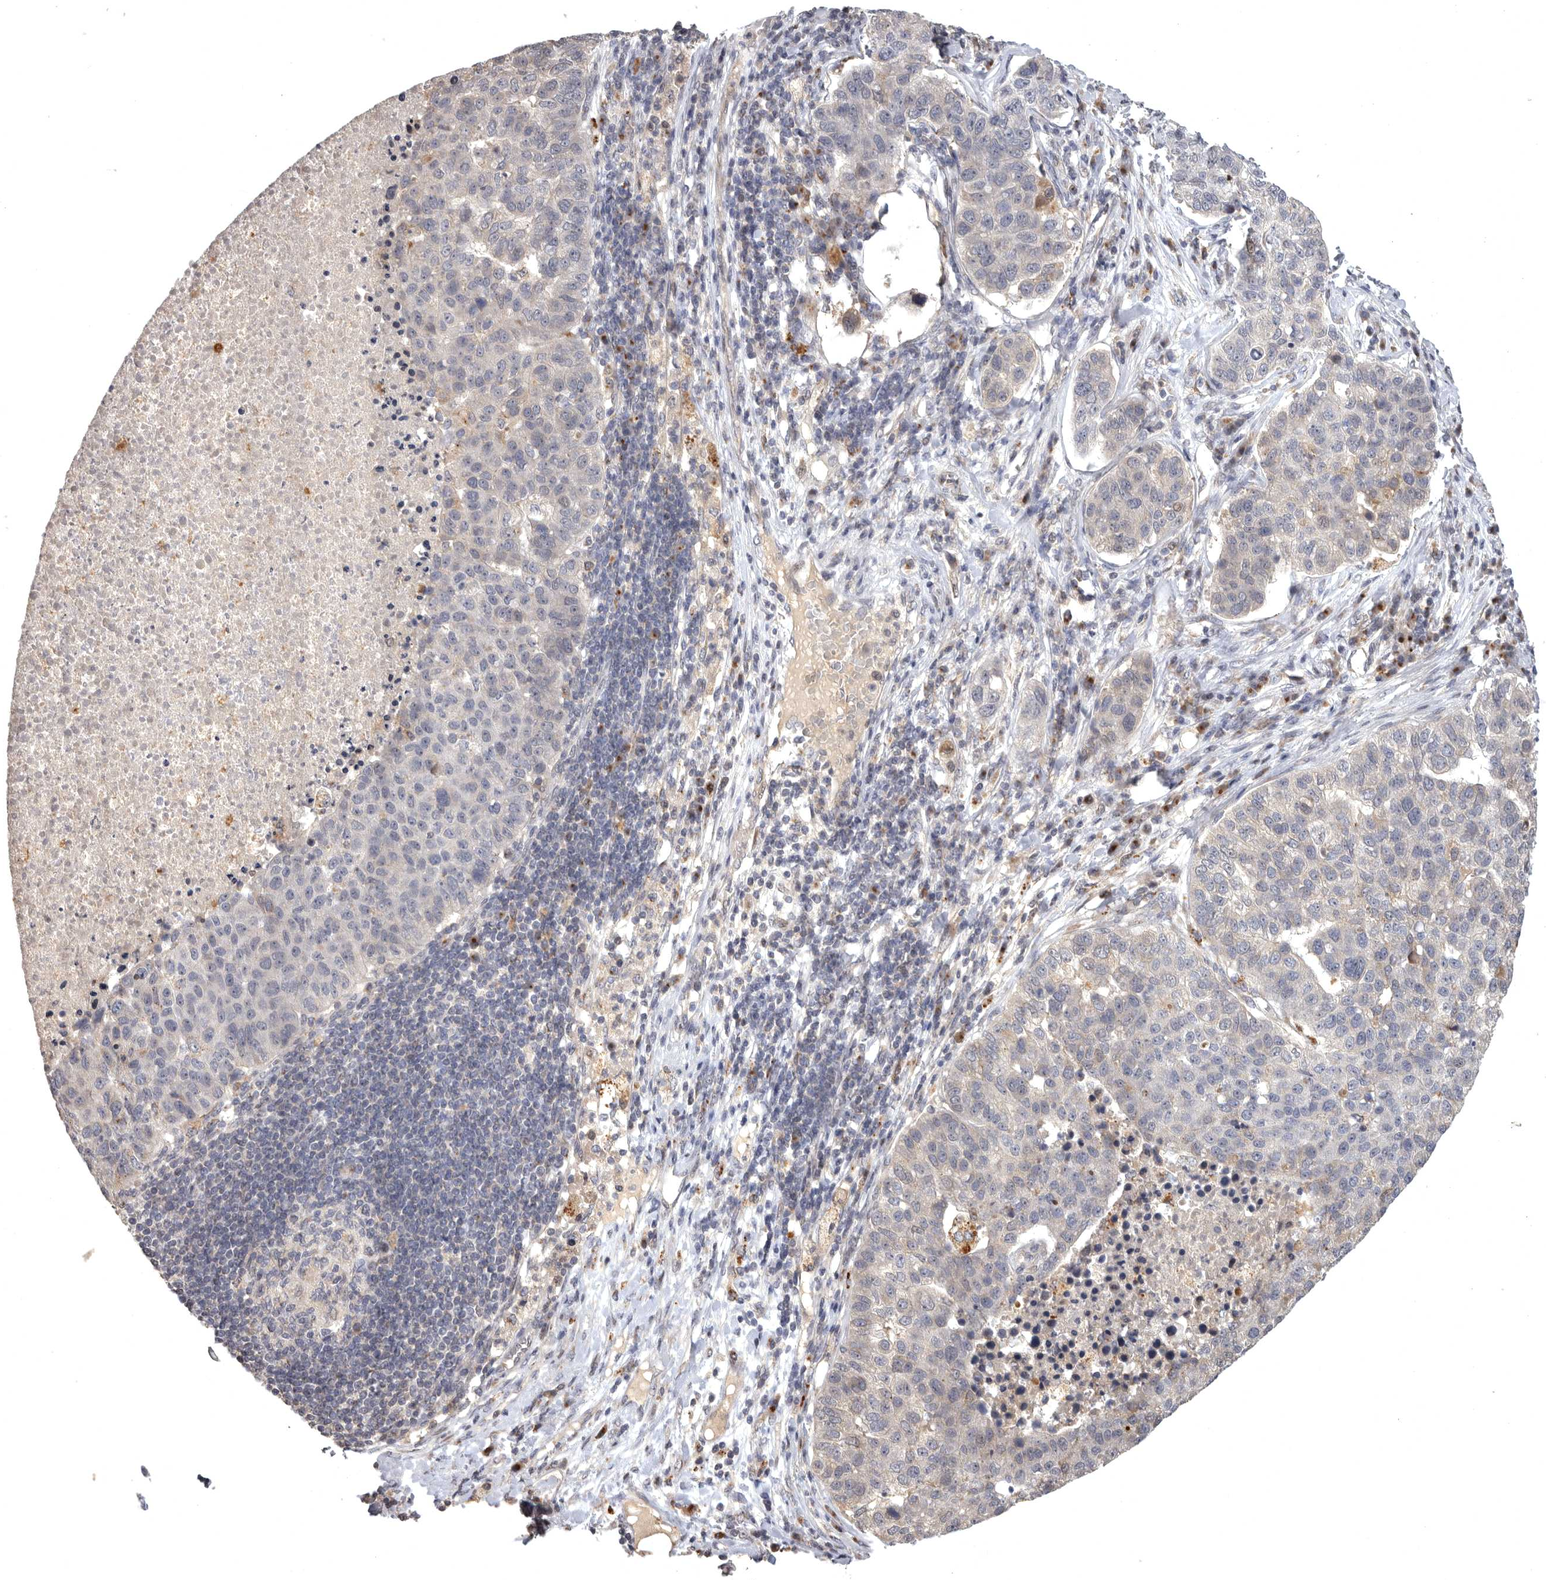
{"staining": {"intensity": "negative", "quantity": "none", "location": "none"}, "tissue": "pancreatic cancer", "cell_type": "Tumor cells", "image_type": "cancer", "snomed": [{"axis": "morphology", "description": "Adenocarcinoma, NOS"}, {"axis": "topography", "description": "Pancreas"}], "caption": "A high-resolution histopathology image shows immunohistochemistry (IHC) staining of pancreatic adenocarcinoma, which reveals no significant expression in tumor cells. (Brightfield microscopy of DAB immunohistochemistry at high magnification).", "gene": "MAN2A1", "patient": {"sex": "female", "age": 61}}